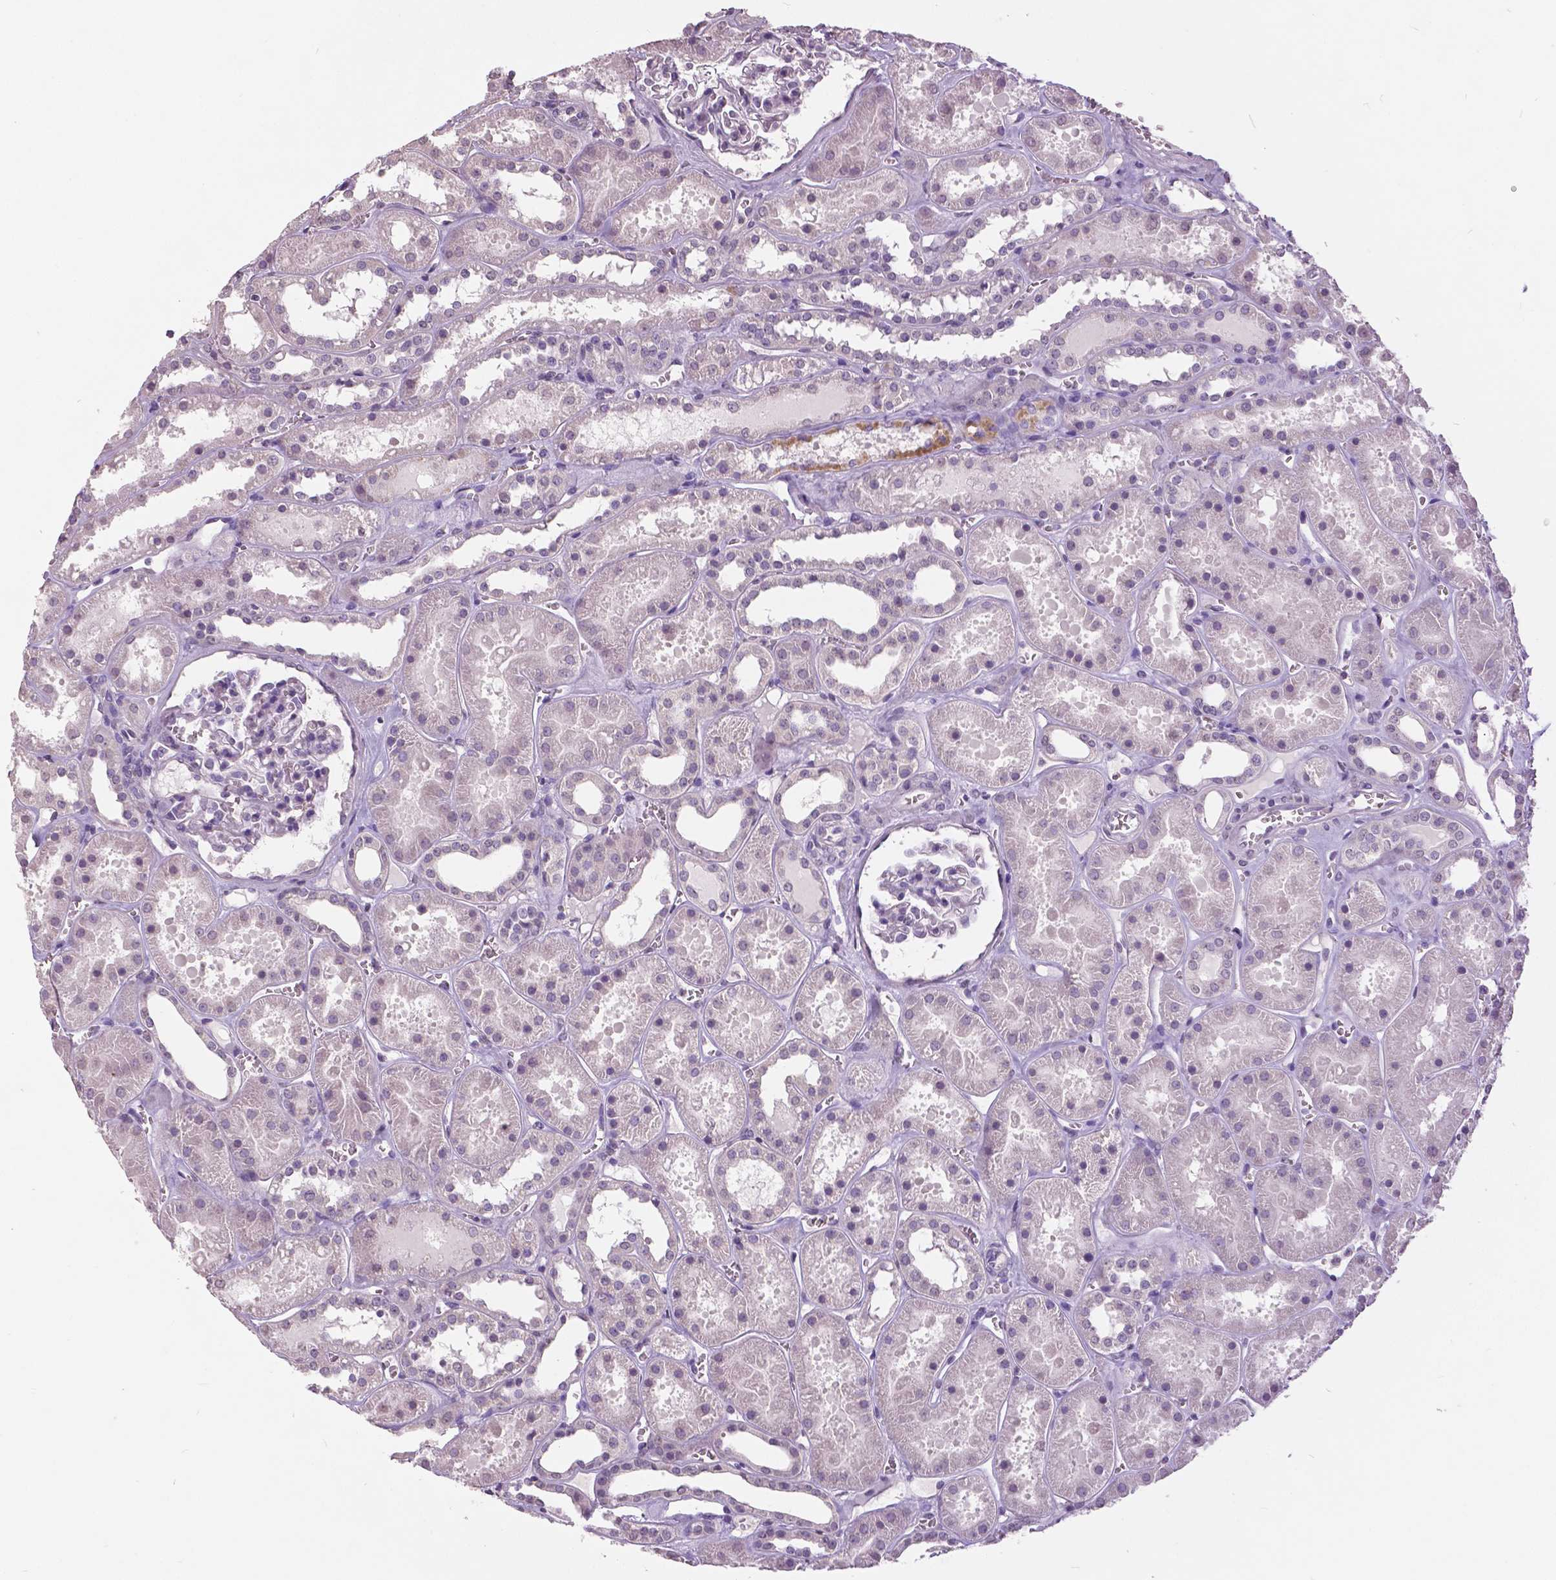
{"staining": {"intensity": "negative", "quantity": "none", "location": "none"}, "tissue": "kidney", "cell_type": "Cells in glomeruli", "image_type": "normal", "snomed": [{"axis": "morphology", "description": "Normal tissue, NOS"}, {"axis": "topography", "description": "Kidney"}], "caption": "Cells in glomeruli are negative for protein expression in unremarkable human kidney. (IHC, brightfield microscopy, high magnification).", "gene": "GRIN2A", "patient": {"sex": "female", "age": 41}}